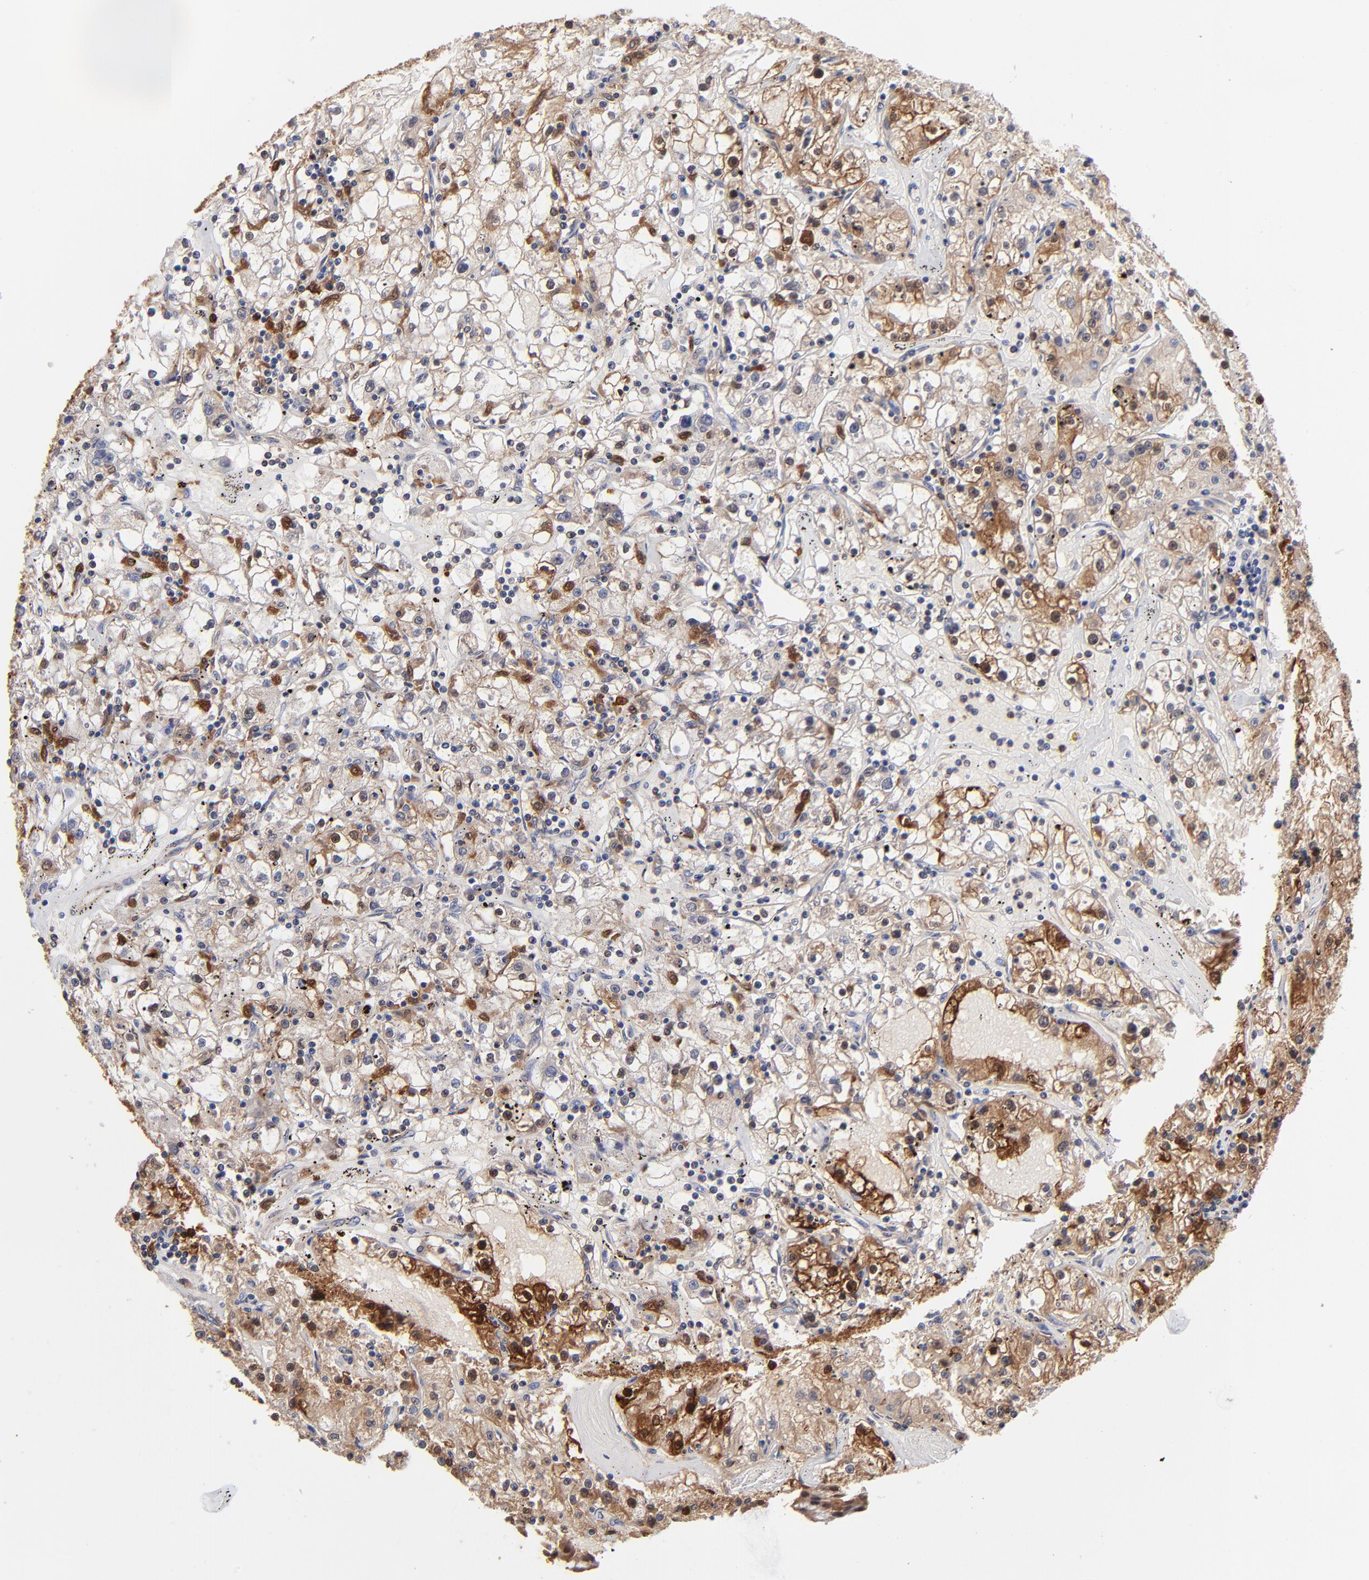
{"staining": {"intensity": "moderate", "quantity": ">75%", "location": "cytoplasmic/membranous,nuclear"}, "tissue": "renal cancer", "cell_type": "Tumor cells", "image_type": "cancer", "snomed": [{"axis": "morphology", "description": "Adenocarcinoma, NOS"}, {"axis": "topography", "description": "Kidney"}], "caption": "Protein staining by immunohistochemistry demonstrates moderate cytoplasmic/membranous and nuclear staining in approximately >75% of tumor cells in renal adenocarcinoma.", "gene": "DCTPP1", "patient": {"sex": "male", "age": 56}}